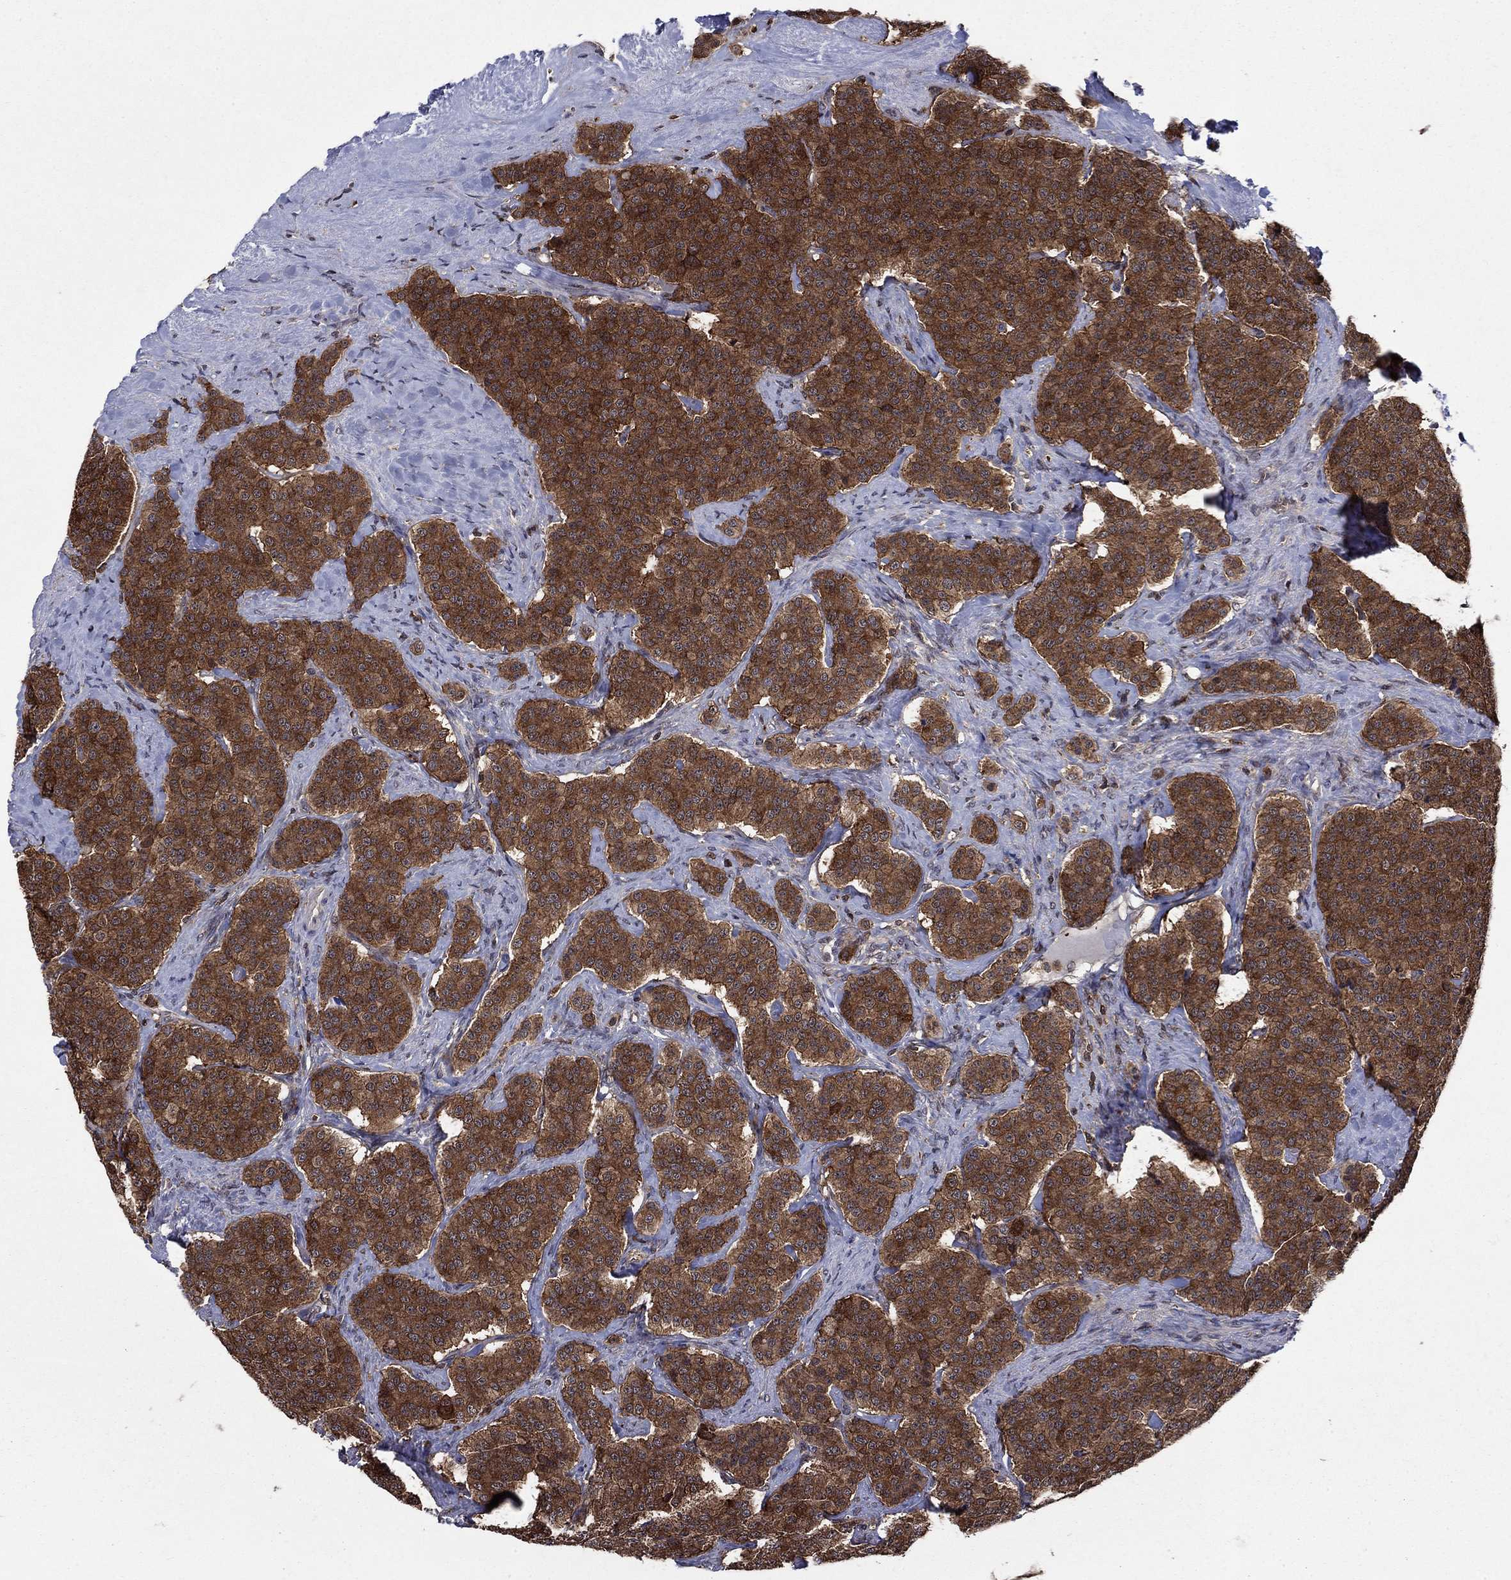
{"staining": {"intensity": "strong", "quantity": ">75%", "location": "cytoplasmic/membranous"}, "tissue": "carcinoid", "cell_type": "Tumor cells", "image_type": "cancer", "snomed": [{"axis": "morphology", "description": "Carcinoid, malignant, NOS"}, {"axis": "topography", "description": "Small intestine"}], "caption": "A brown stain highlights strong cytoplasmic/membranous staining of a protein in carcinoid tumor cells.", "gene": "CACYBP", "patient": {"sex": "female", "age": 58}}